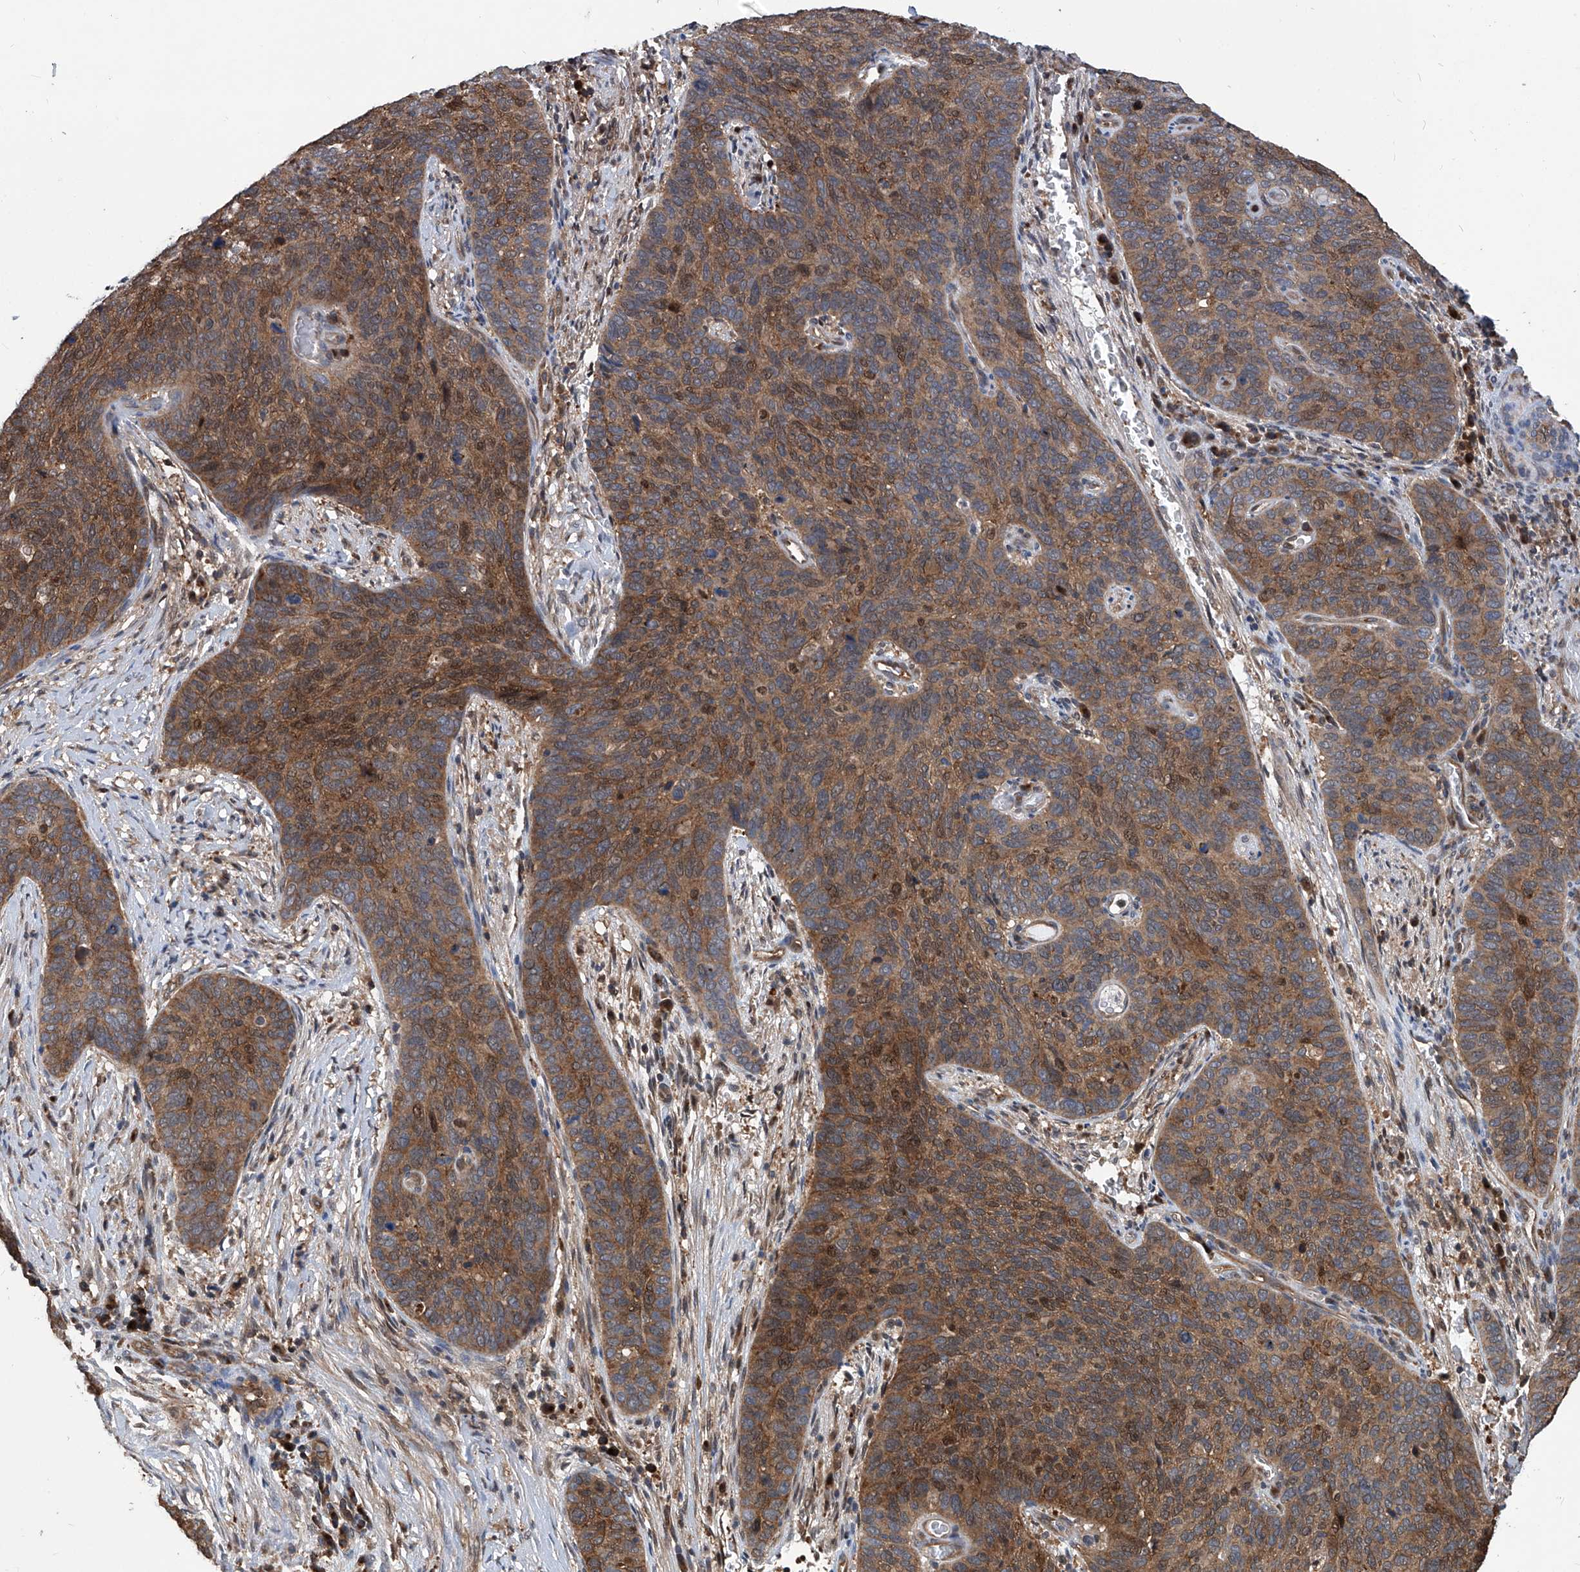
{"staining": {"intensity": "moderate", "quantity": ">75%", "location": "cytoplasmic/membranous,nuclear"}, "tissue": "cervical cancer", "cell_type": "Tumor cells", "image_type": "cancer", "snomed": [{"axis": "morphology", "description": "Squamous cell carcinoma, NOS"}, {"axis": "topography", "description": "Cervix"}], "caption": "Protein expression analysis of human cervical squamous cell carcinoma reveals moderate cytoplasmic/membranous and nuclear positivity in approximately >75% of tumor cells.", "gene": "PSMB1", "patient": {"sex": "female", "age": 60}}